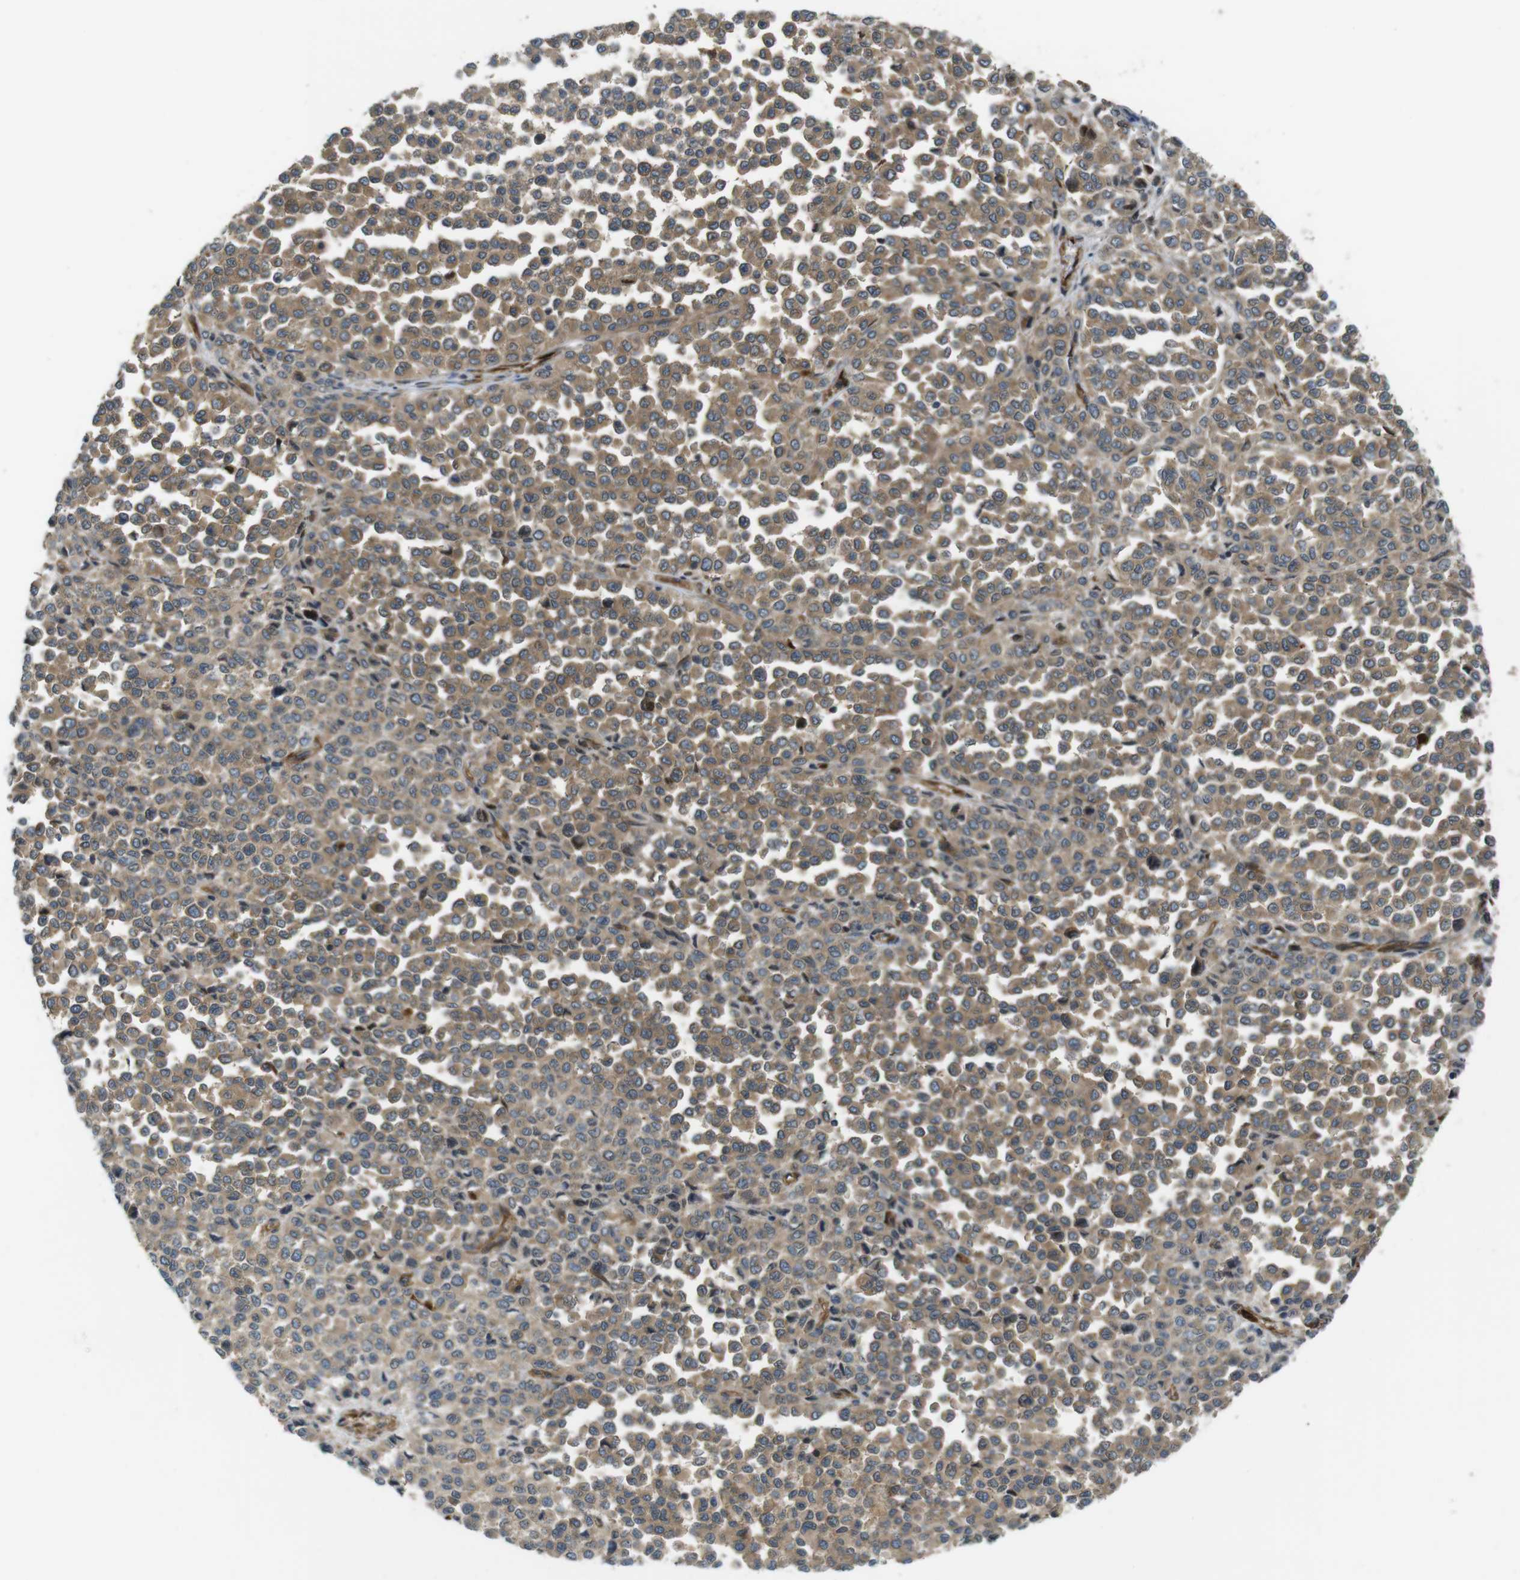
{"staining": {"intensity": "moderate", "quantity": ">75%", "location": "cytoplasmic/membranous"}, "tissue": "melanoma", "cell_type": "Tumor cells", "image_type": "cancer", "snomed": [{"axis": "morphology", "description": "Malignant melanoma, Metastatic site"}, {"axis": "topography", "description": "Pancreas"}], "caption": "A micrograph of malignant melanoma (metastatic site) stained for a protein displays moderate cytoplasmic/membranous brown staining in tumor cells.", "gene": "TSC1", "patient": {"sex": "female", "age": 30}}